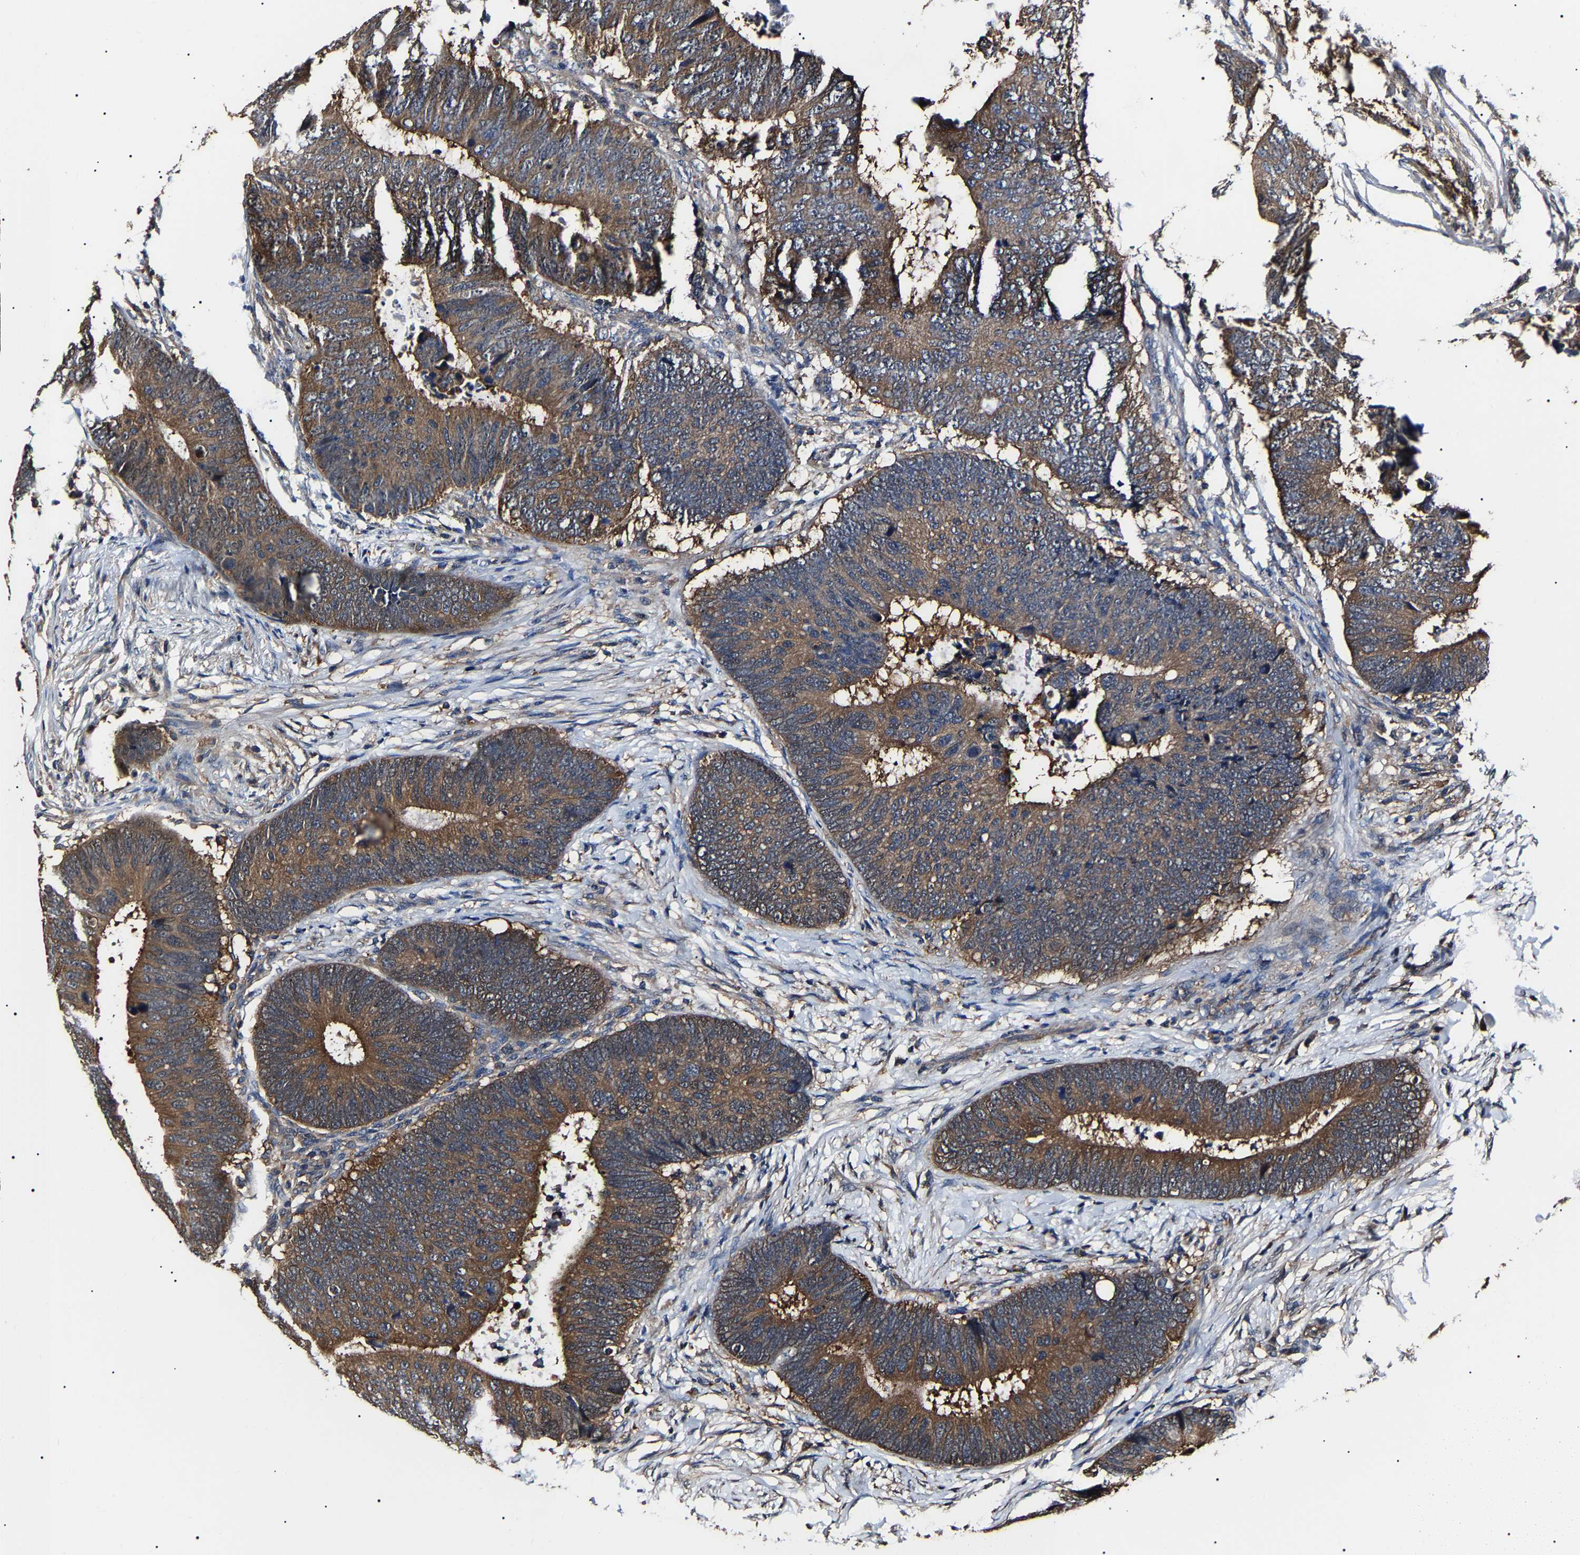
{"staining": {"intensity": "strong", "quantity": ">75%", "location": "cytoplasmic/membranous"}, "tissue": "colorectal cancer", "cell_type": "Tumor cells", "image_type": "cancer", "snomed": [{"axis": "morphology", "description": "Adenocarcinoma, NOS"}, {"axis": "topography", "description": "Colon"}], "caption": "A brown stain shows strong cytoplasmic/membranous staining of a protein in colorectal cancer (adenocarcinoma) tumor cells. (brown staining indicates protein expression, while blue staining denotes nuclei).", "gene": "CCT8", "patient": {"sex": "male", "age": 56}}